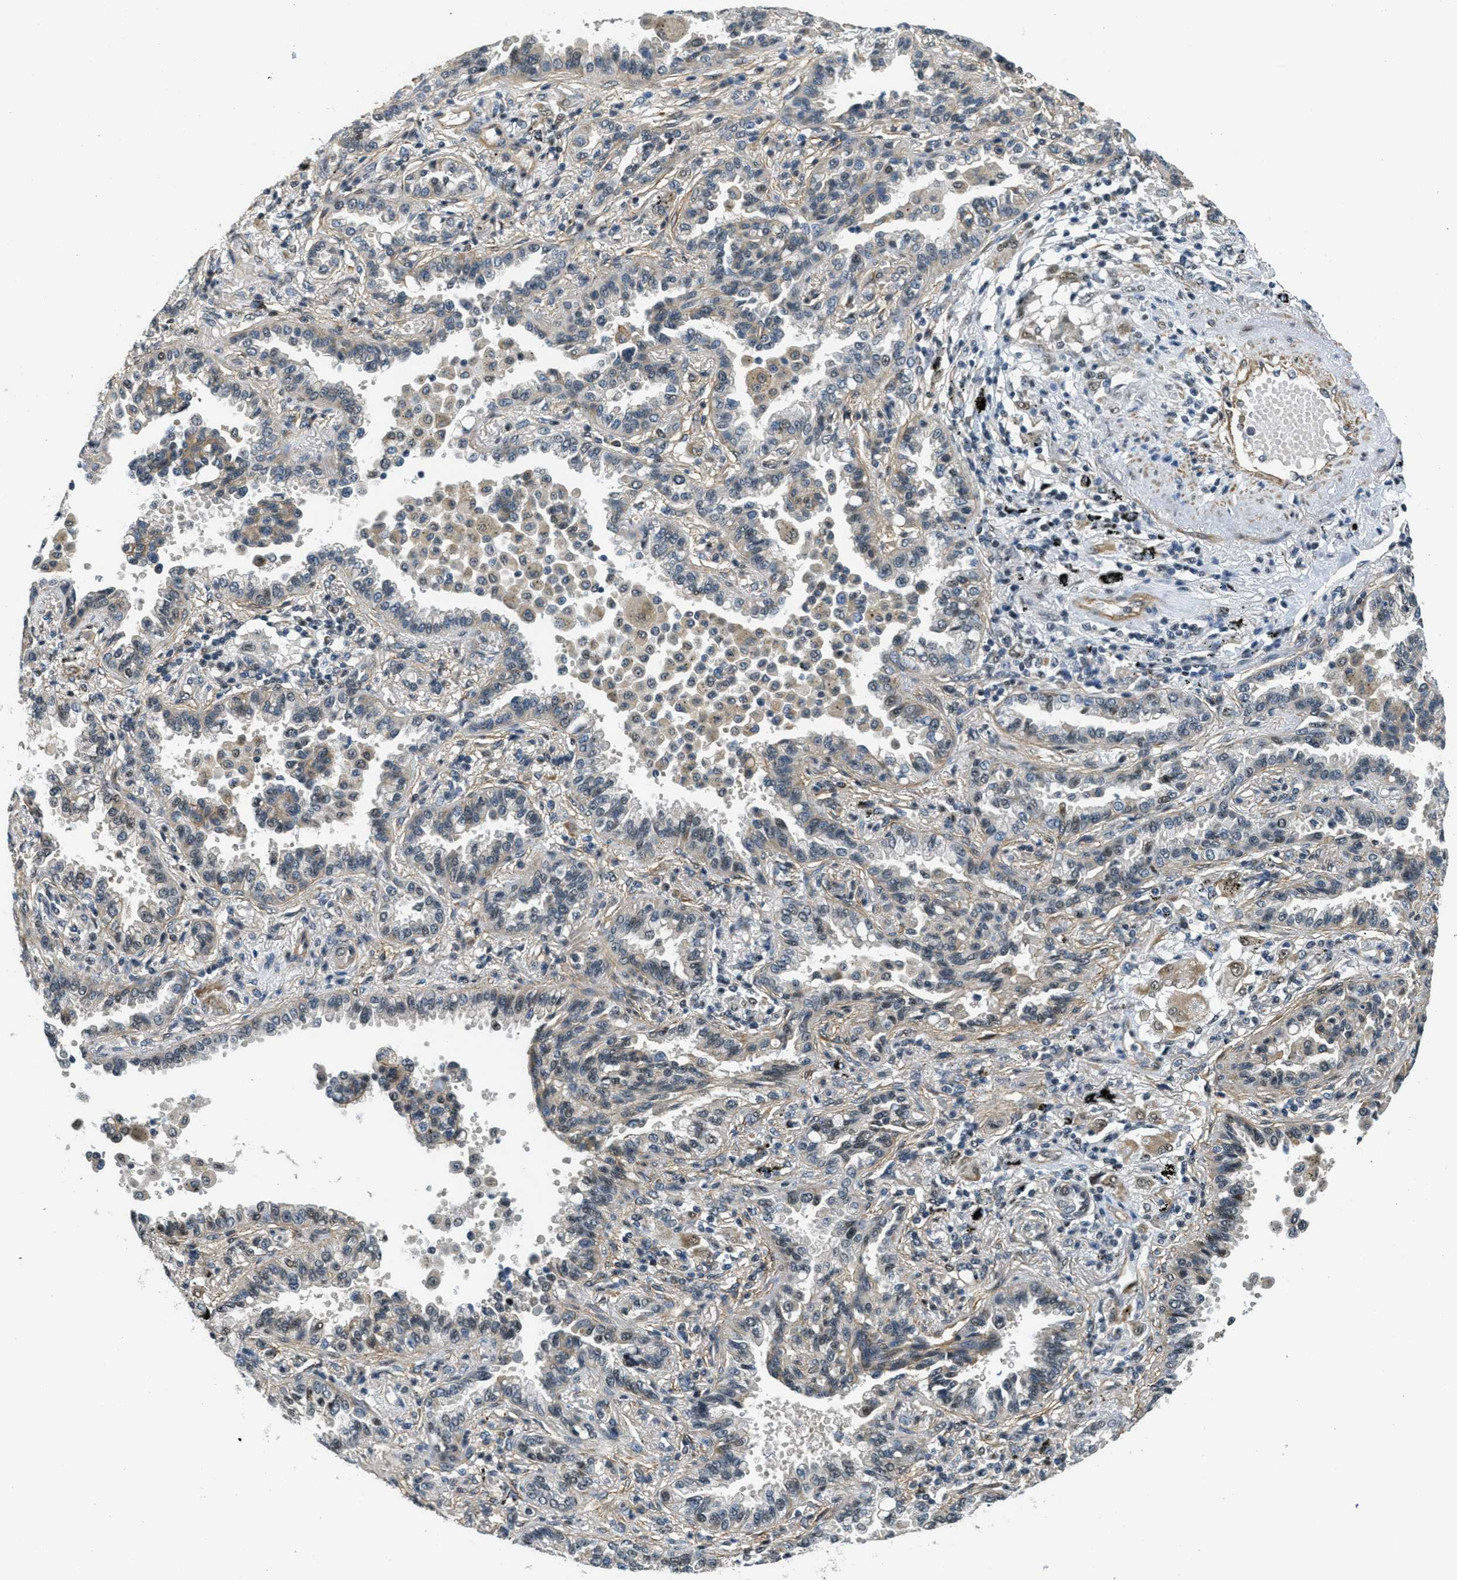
{"staining": {"intensity": "weak", "quantity": "<25%", "location": "cytoplasmic/membranous,nuclear"}, "tissue": "lung cancer", "cell_type": "Tumor cells", "image_type": "cancer", "snomed": [{"axis": "morphology", "description": "Normal tissue, NOS"}, {"axis": "morphology", "description": "Adenocarcinoma, NOS"}, {"axis": "topography", "description": "Lung"}], "caption": "Immunohistochemical staining of adenocarcinoma (lung) displays no significant expression in tumor cells.", "gene": "CFAP36", "patient": {"sex": "male", "age": 59}}